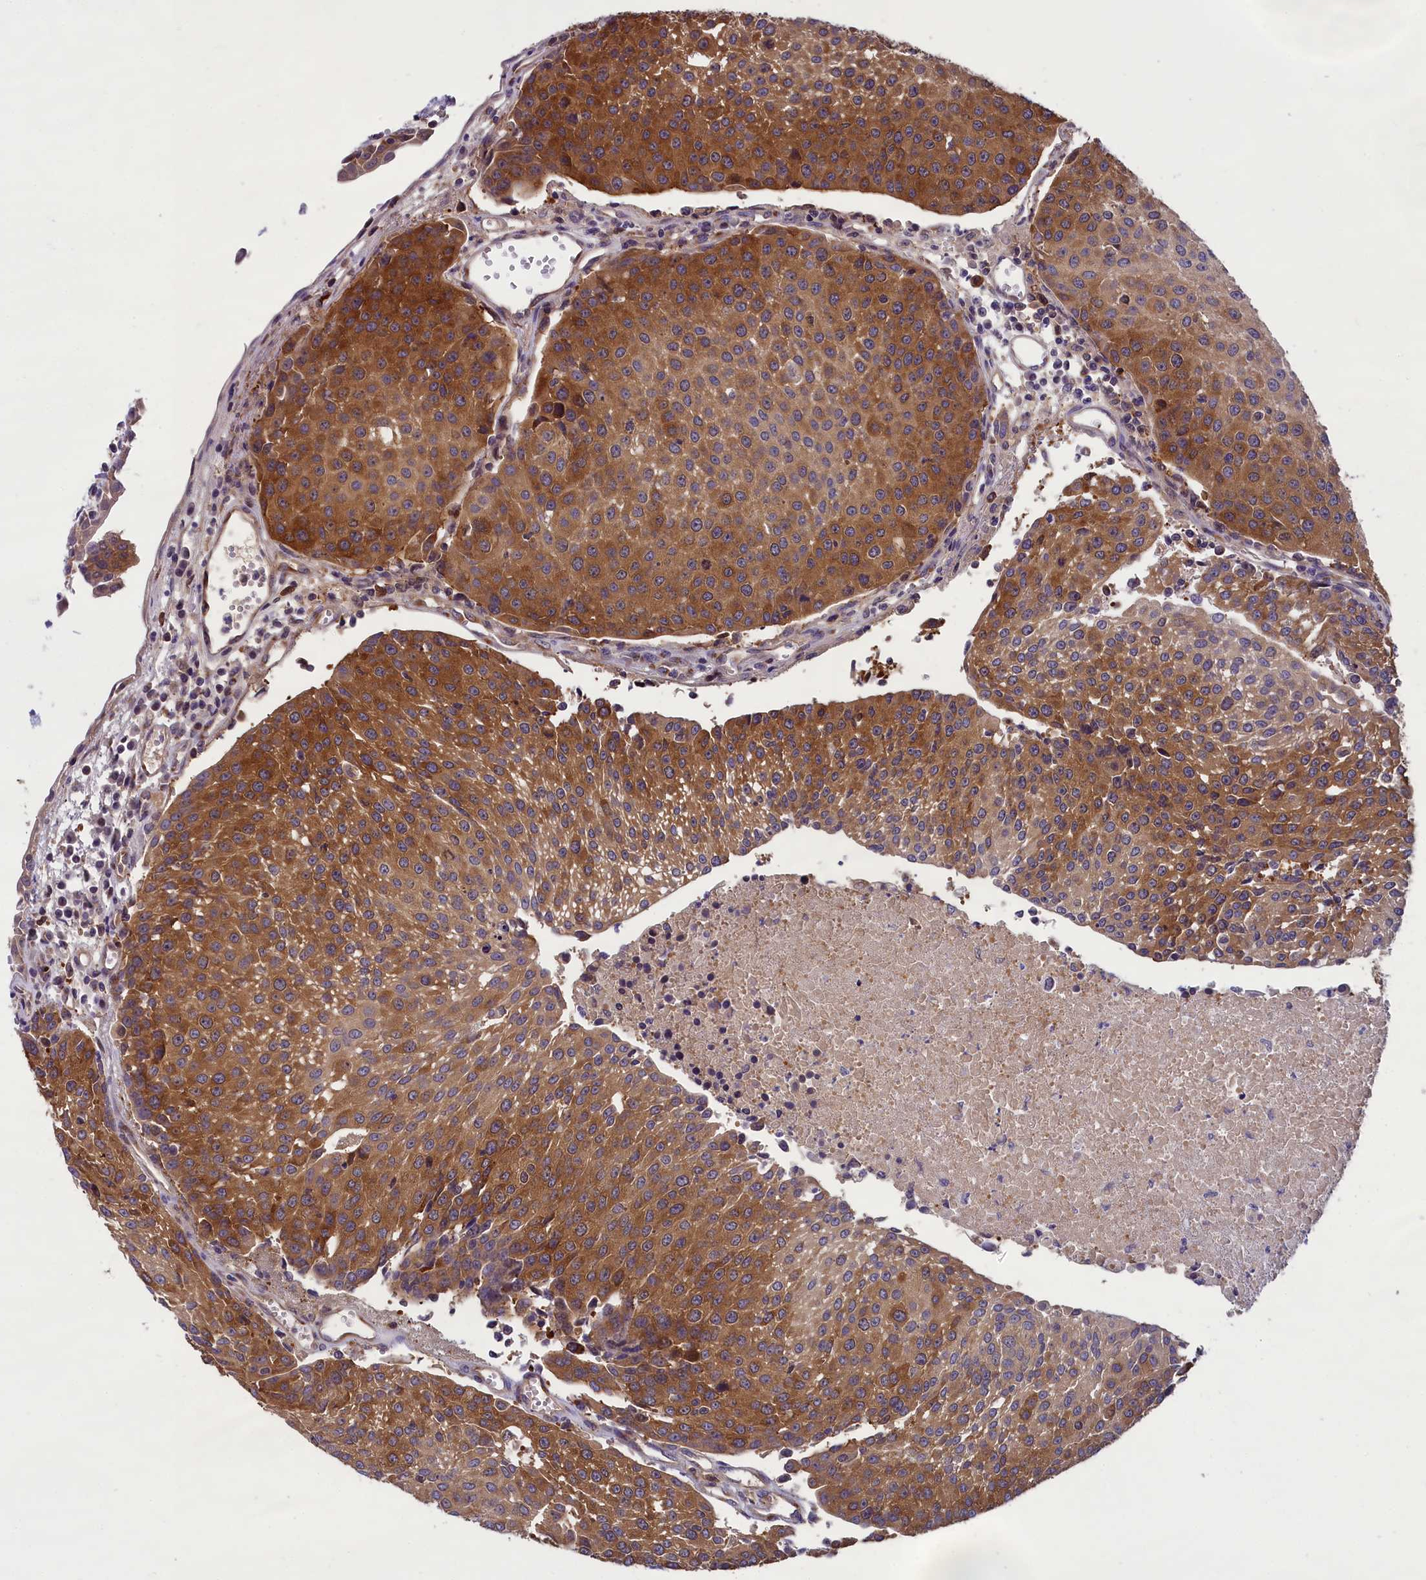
{"staining": {"intensity": "moderate", "quantity": ">75%", "location": "cytoplasmic/membranous"}, "tissue": "urothelial cancer", "cell_type": "Tumor cells", "image_type": "cancer", "snomed": [{"axis": "morphology", "description": "Urothelial carcinoma, High grade"}, {"axis": "topography", "description": "Urinary bladder"}], "caption": "Urothelial carcinoma (high-grade) stained with a protein marker shows moderate staining in tumor cells.", "gene": "ABCC8", "patient": {"sex": "female", "age": 85}}